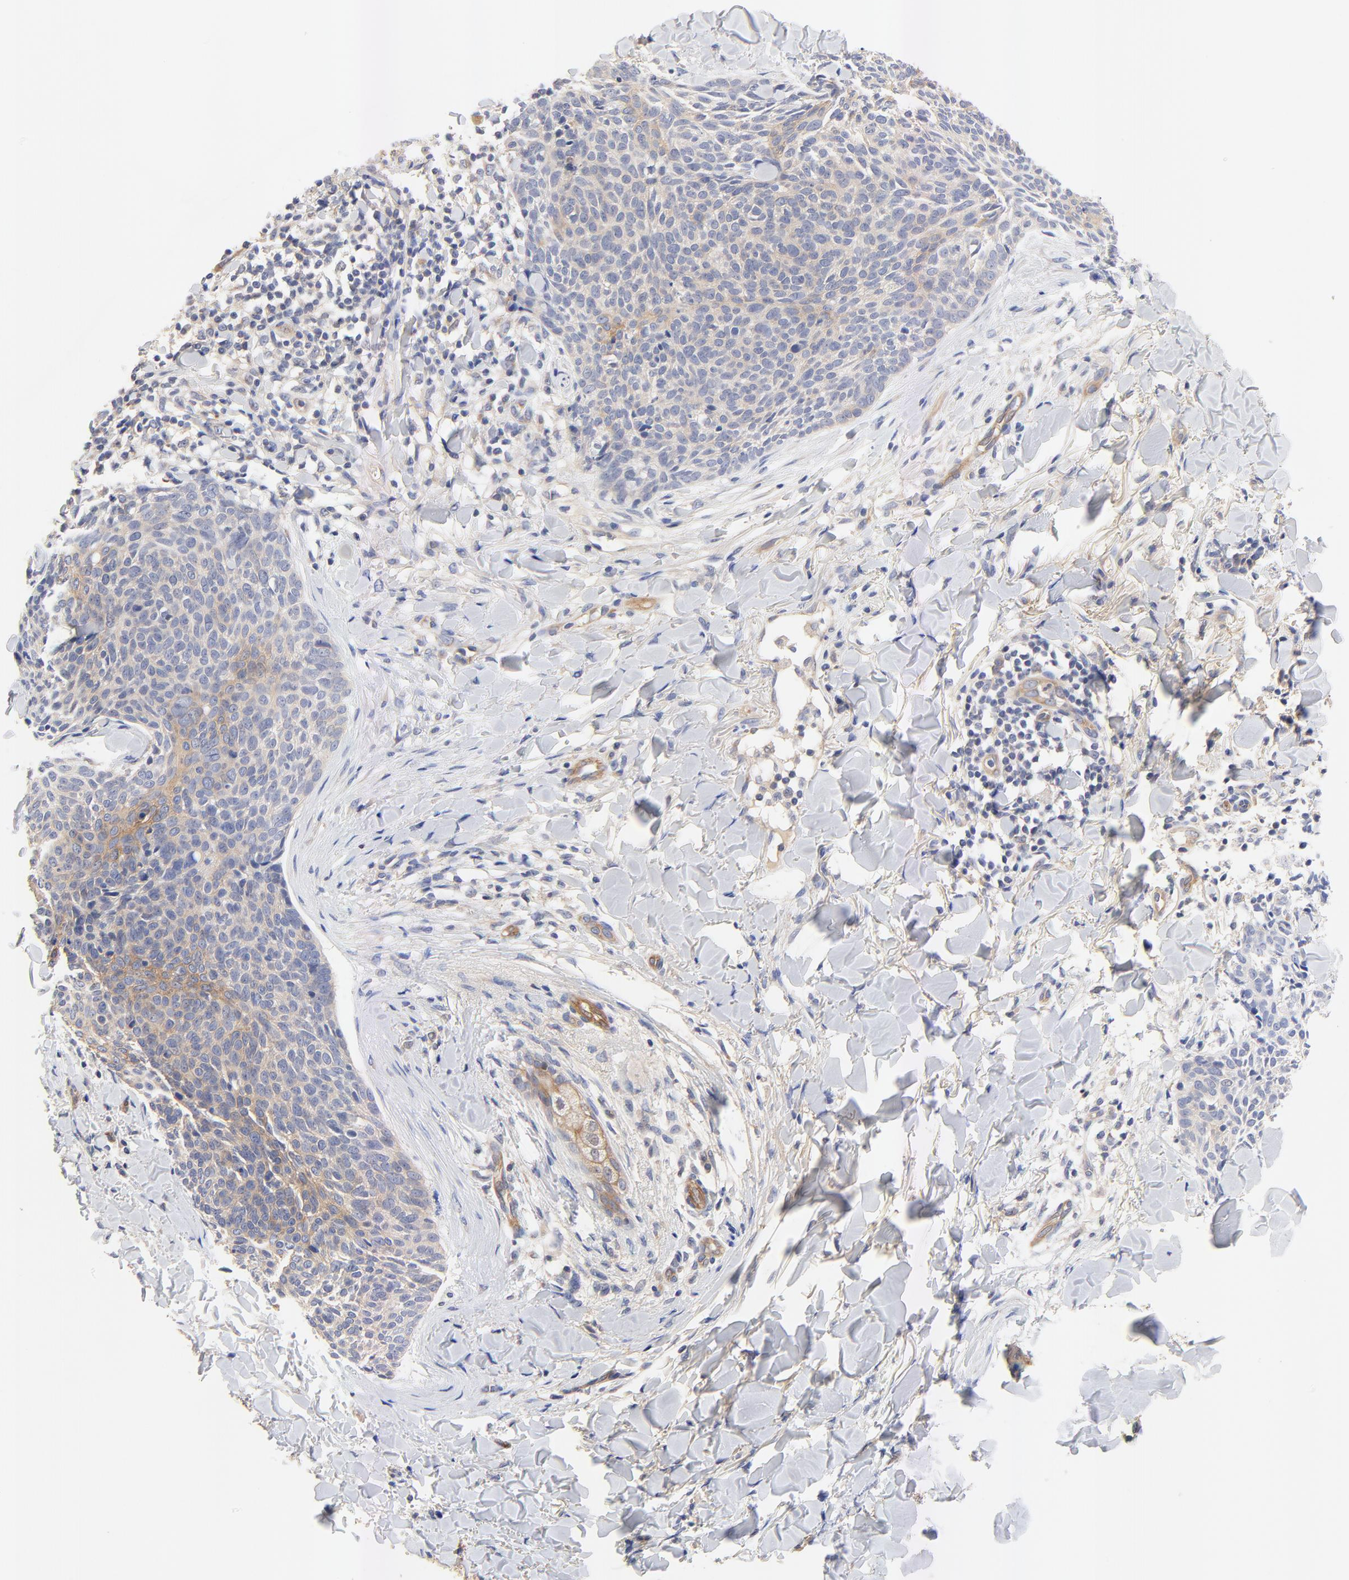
{"staining": {"intensity": "moderate", "quantity": "25%-75%", "location": "cytoplasmic/membranous"}, "tissue": "skin cancer", "cell_type": "Tumor cells", "image_type": "cancer", "snomed": [{"axis": "morphology", "description": "Normal tissue, NOS"}, {"axis": "morphology", "description": "Basal cell carcinoma"}, {"axis": "topography", "description": "Skin"}], "caption": "Human basal cell carcinoma (skin) stained with a brown dye shows moderate cytoplasmic/membranous positive expression in approximately 25%-75% of tumor cells.", "gene": "FBXL2", "patient": {"sex": "female", "age": 57}}